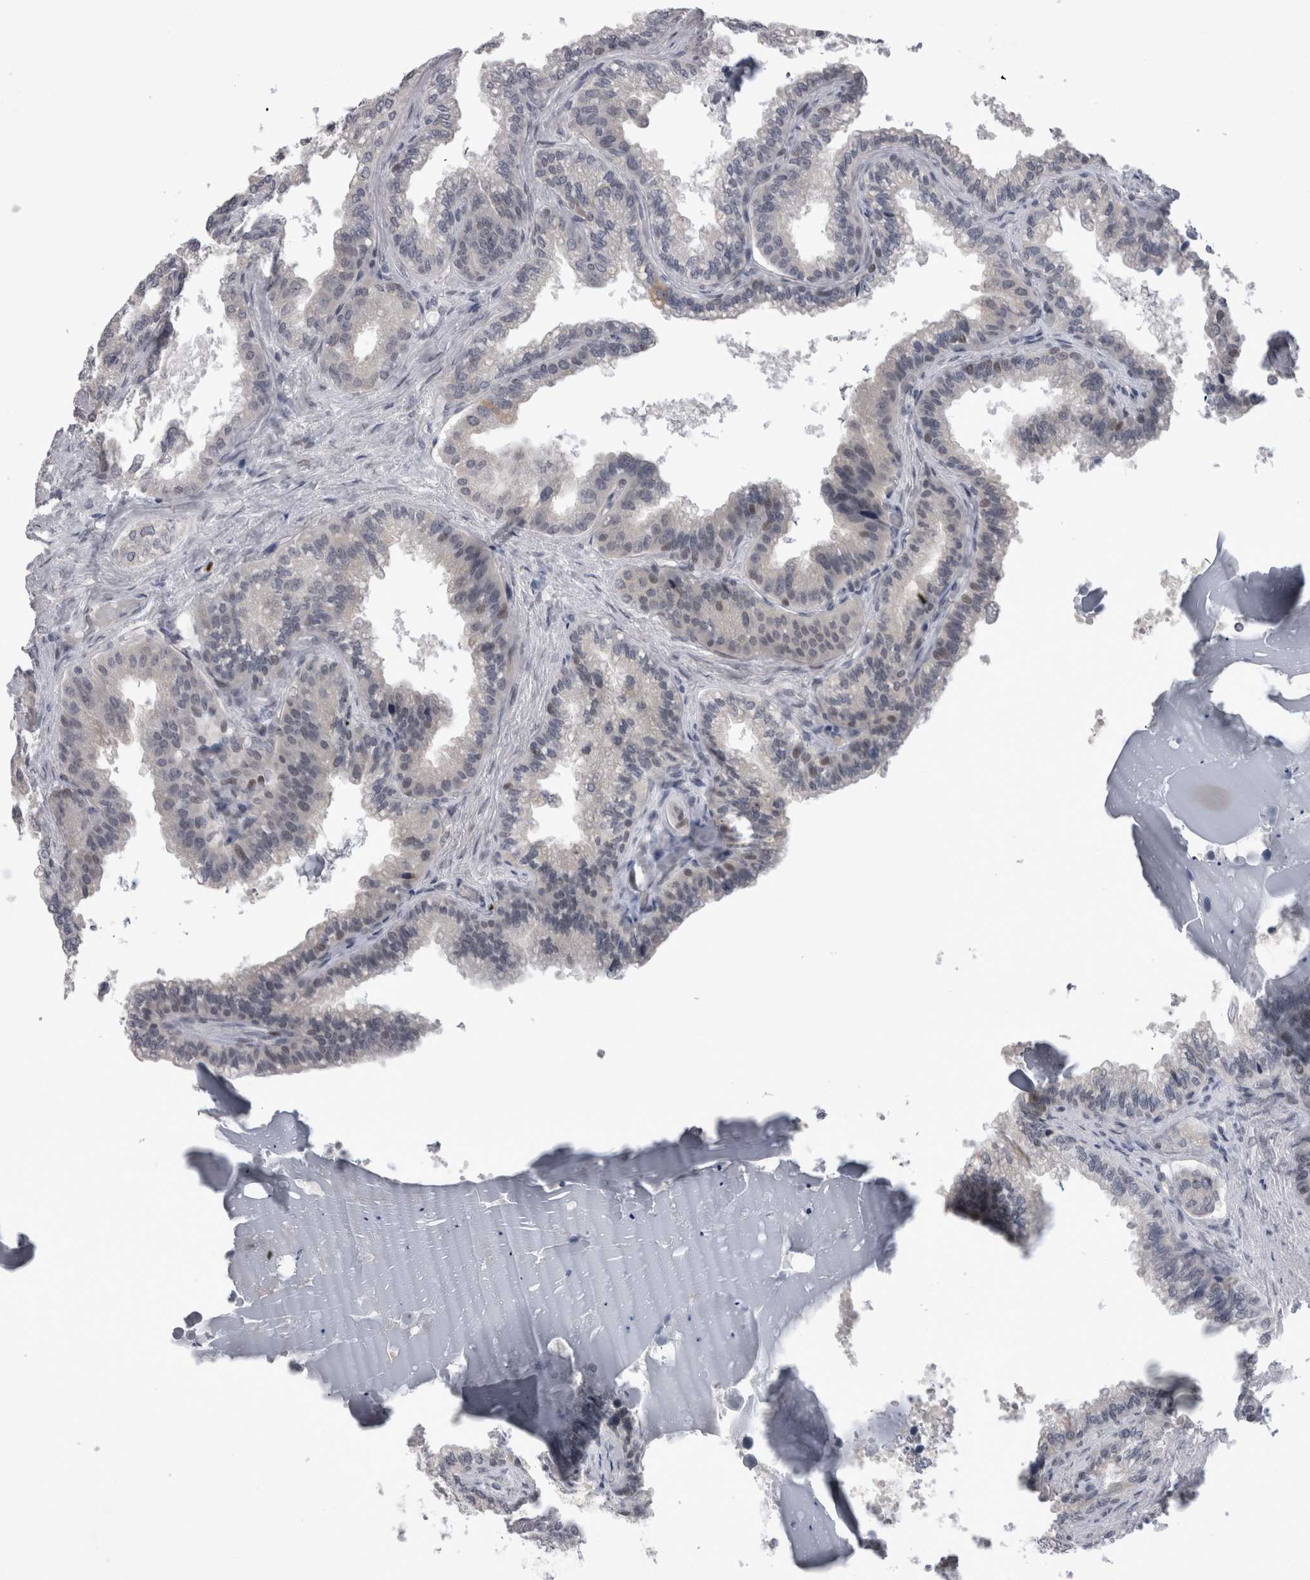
{"staining": {"intensity": "negative", "quantity": "none", "location": "none"}, "tissue": "seminal vesicle", "cell_type": "Glandular cells", "image_type": "normal", "snomed": [{"axis": "morphology", "description": "Normal tissue, NOS"}, {"axis": "topography", "description": "Seminal veicle"}], "caption": "Protein analysis of normal seminal vesicle reveals no significant expression in glandular cells.", "gene": "KIF18B", "patient": {"sex": "male", "age": 46}}